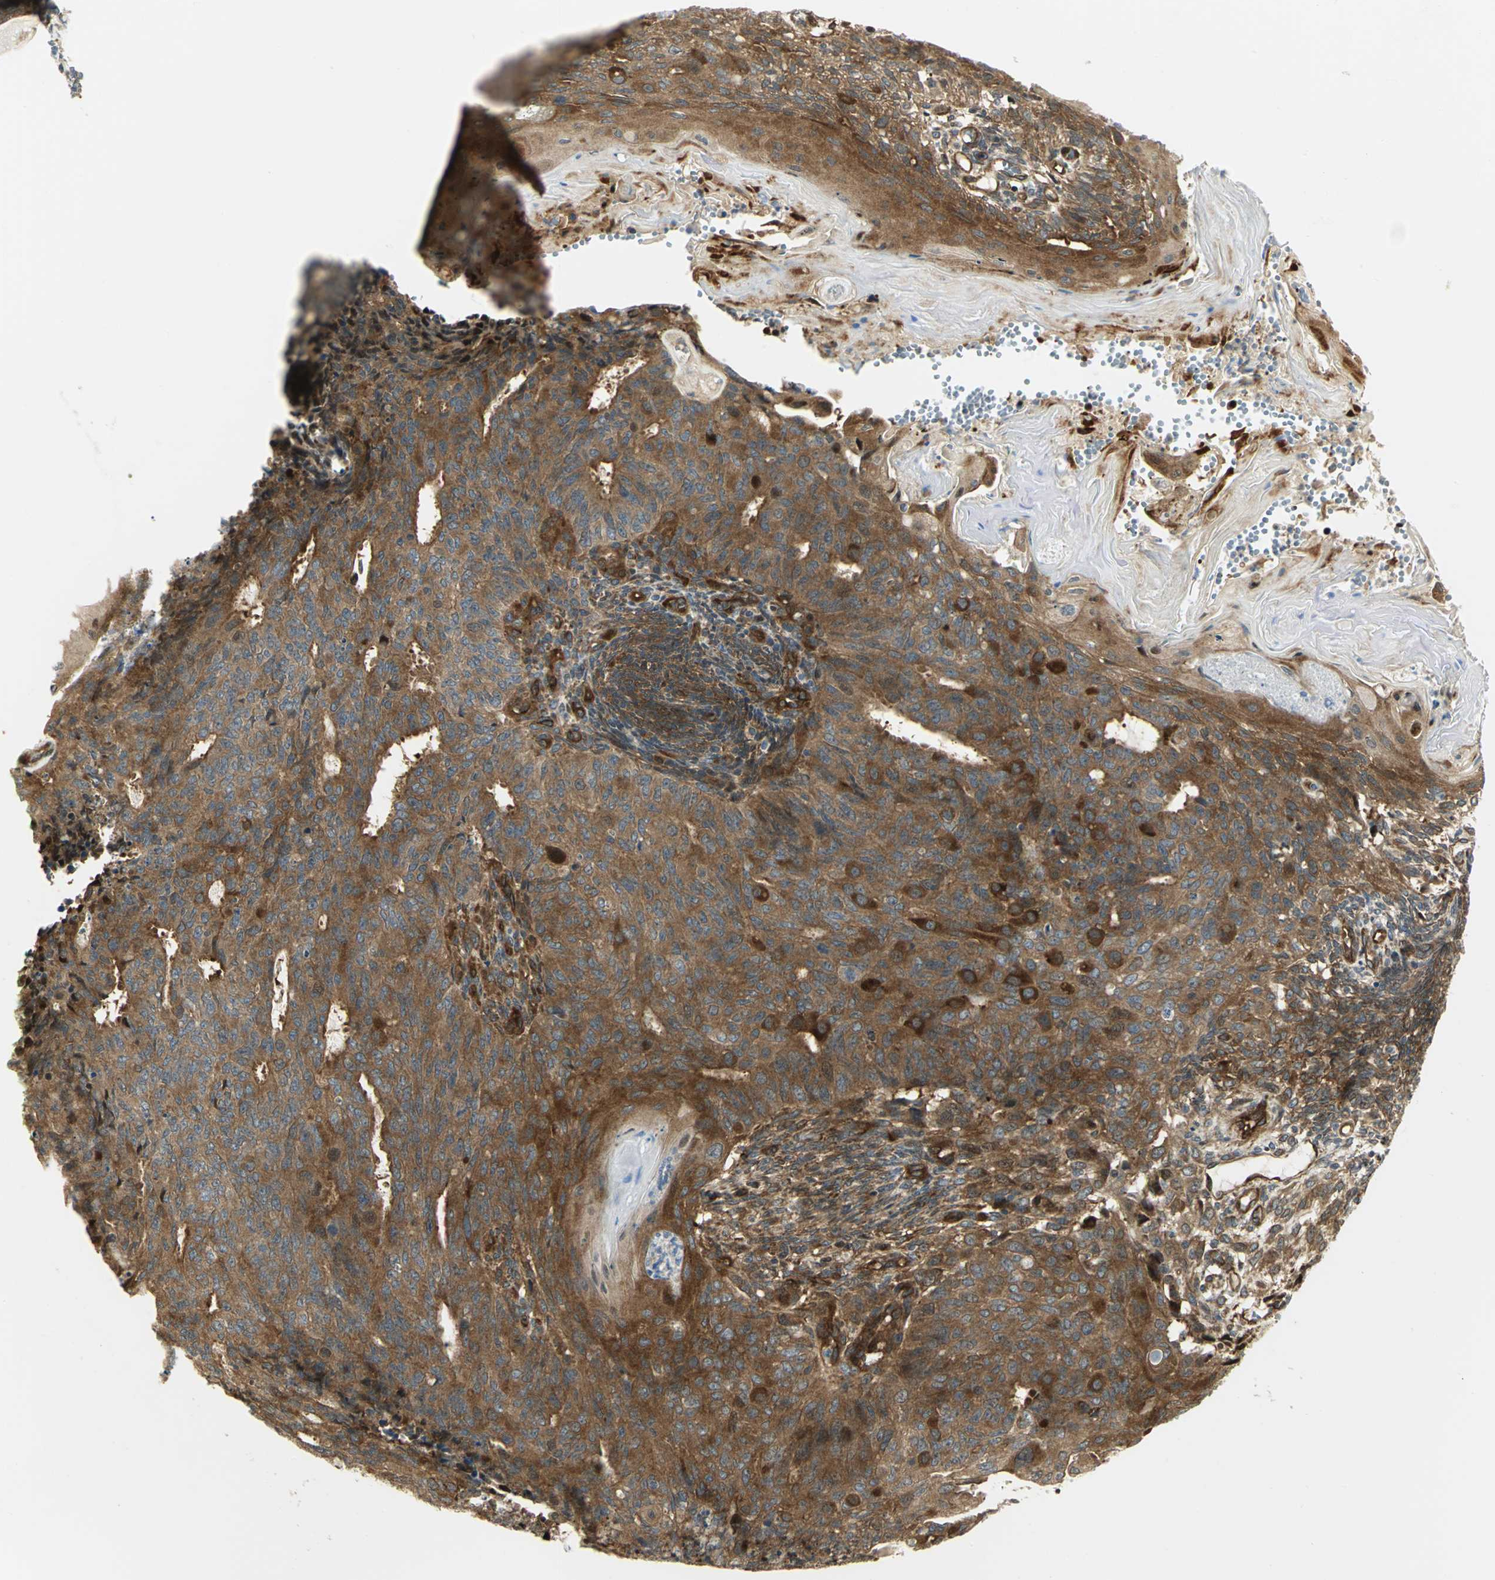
{"staining": {"intensity": "moderate", "quantity": ">75%", "location": "cytoplasmic/membranous"}, "tissue": "endometrial cancer", "cell_type": "Tumor cells", "image_type": "cancer", "snomed": [{"axis": "morphology", "description": "Neoplasm, malignant, NOS"}, {"axis": "topography", "description": "Endometrium"}], "caption": "Protein expression by IHC displays moderate cytoplasmic/membranous staining in approximately >75% of tumor cells in malignant neoplasm (endometrial). Nuclei are stained in blue.", "gene": "EEA1", "patient": {"sex": "female", "age": 74}}